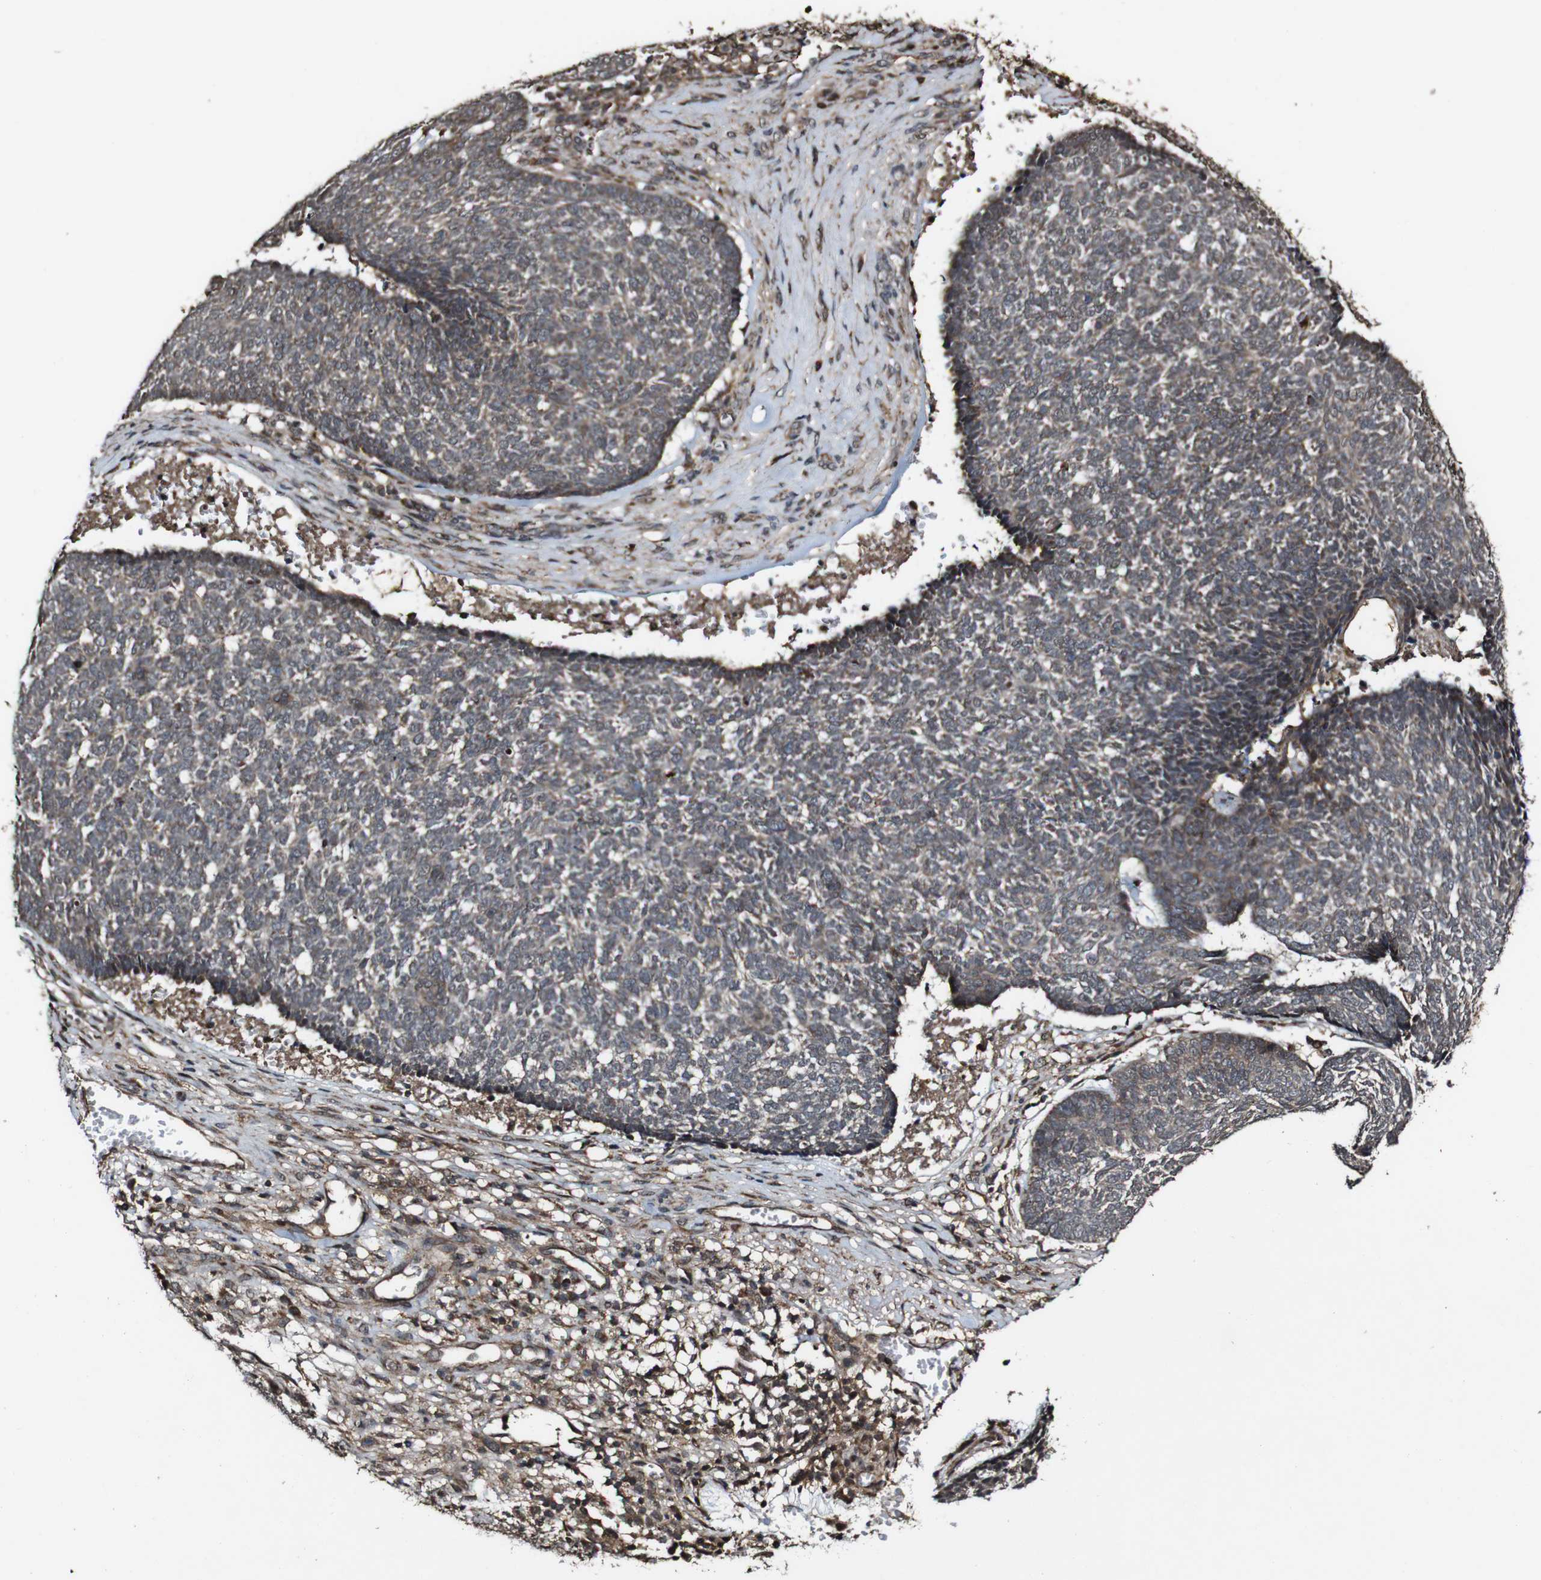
{"staining": {"intensity": "moderate", "quantity": ">75%", "location": "cytoplasmic/membranous"}, "tissue": "skin cancer", "cell_type": "Tumor cells", "image_type": "cancer", "snomed": [{"axis": "morphology", "description": "Normal tissue, NOS"}, {"axis": "morphology", "description": "Basal cell carcinoma"}, {"axis": "topography", "description": "Skin"}], "caption": "Immunohistochemistry of skin basal cell carcinoma exhibits medium levels of moderate cytoplasmic/membranous expression in approximately >75% of tumor cells.", "gene": "BTN3A3", "patient": {"sex": "female", "age": 65}}